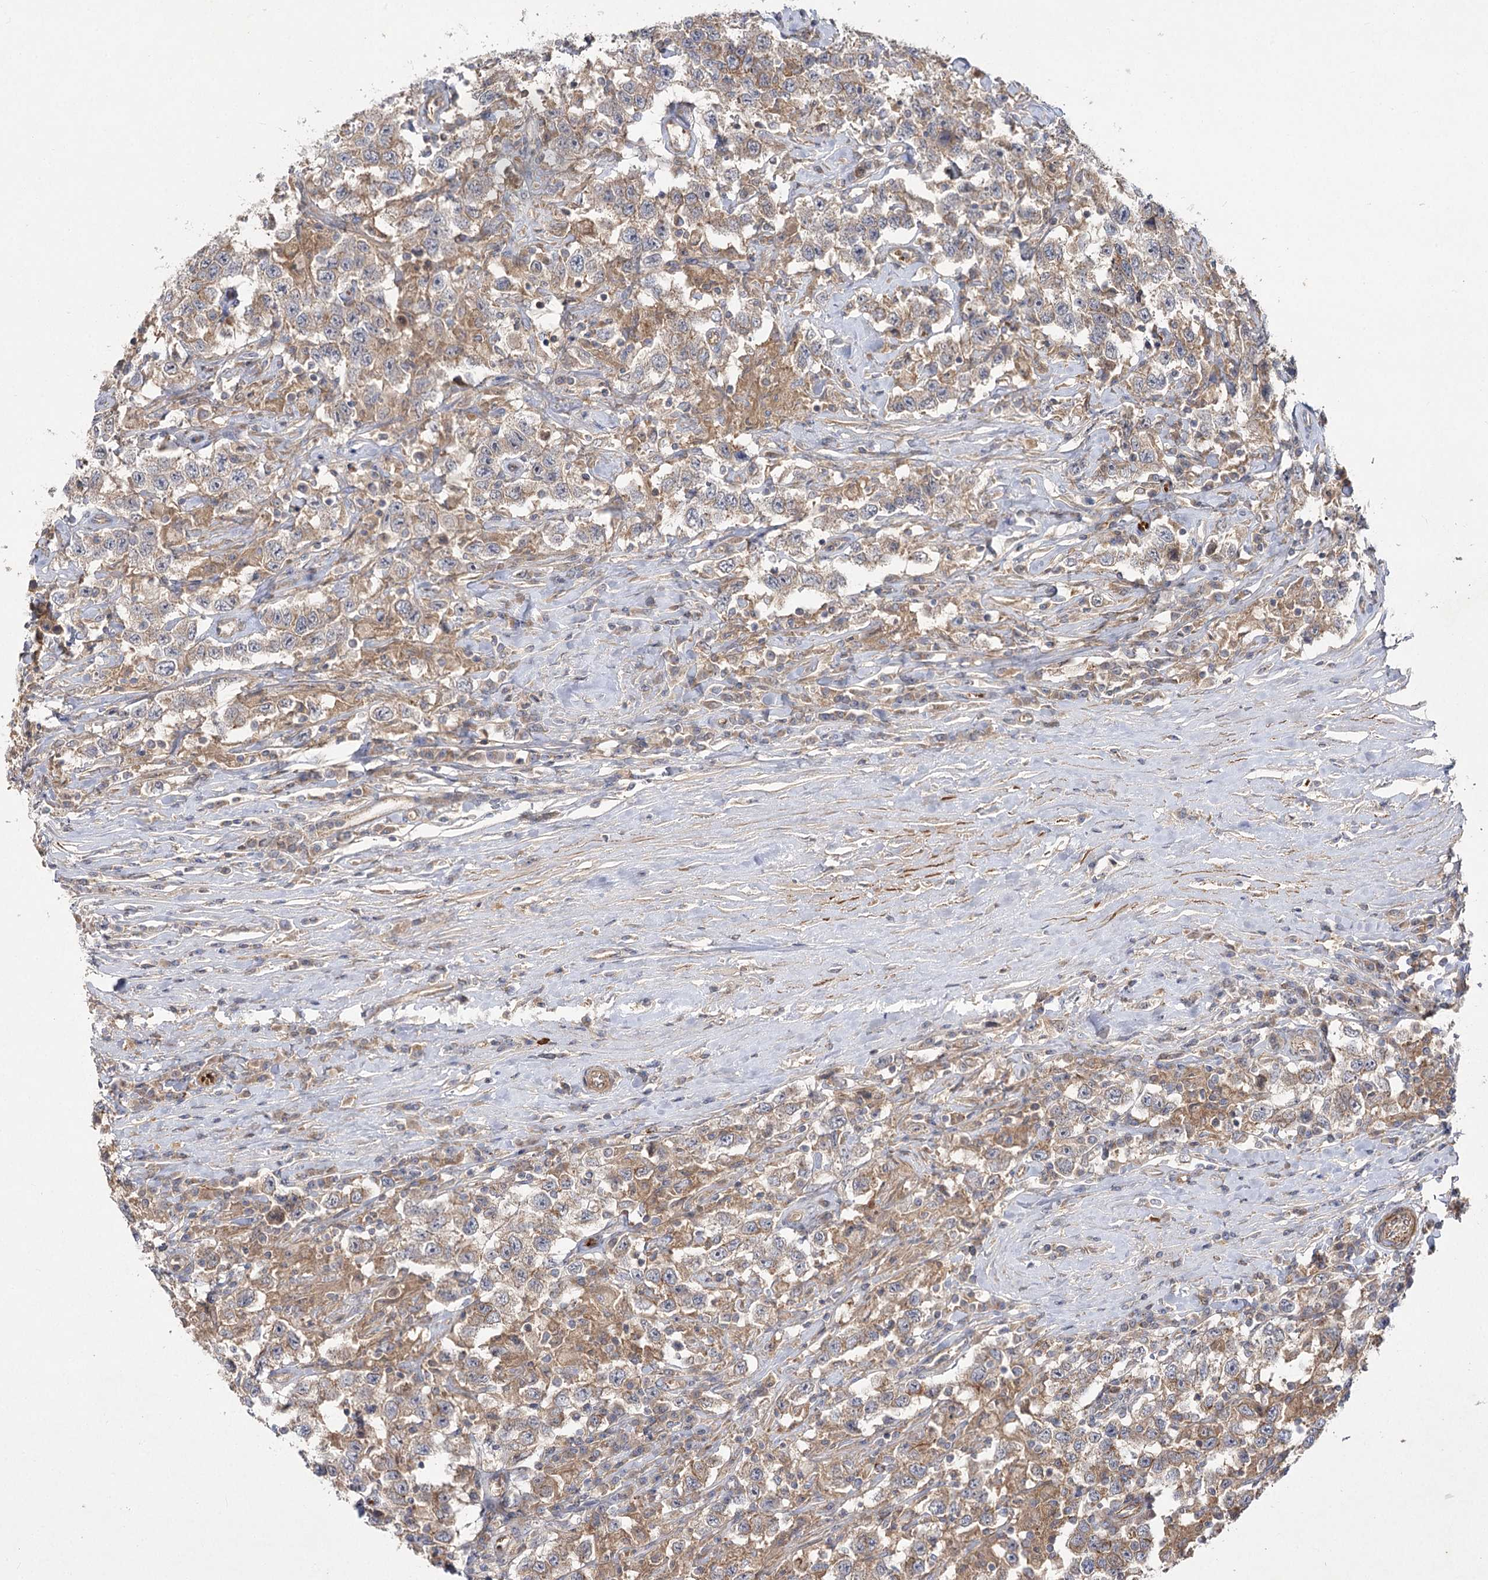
{"staining": {"intensity": "weak", "quantity": ">75%", "location": "cytoplasmic/membranous"}, "tissue": "testis cancer", "cell_type": "Tumor cells", "image_type": "cancer", "snomed": [{"axis": "morphology", "description": "Seminoma, NOS"}, {"axis": "topography", "description": "Testis"}], "caption": "Immunohistochemistry (IHC) of human testis seminoma exhibits low levels of weak cytoplasmic/membranous expression in approximately >75% of tumor cells.", "gene": "KIAA0825", "patient": {"sex": "male", "age": 41}}